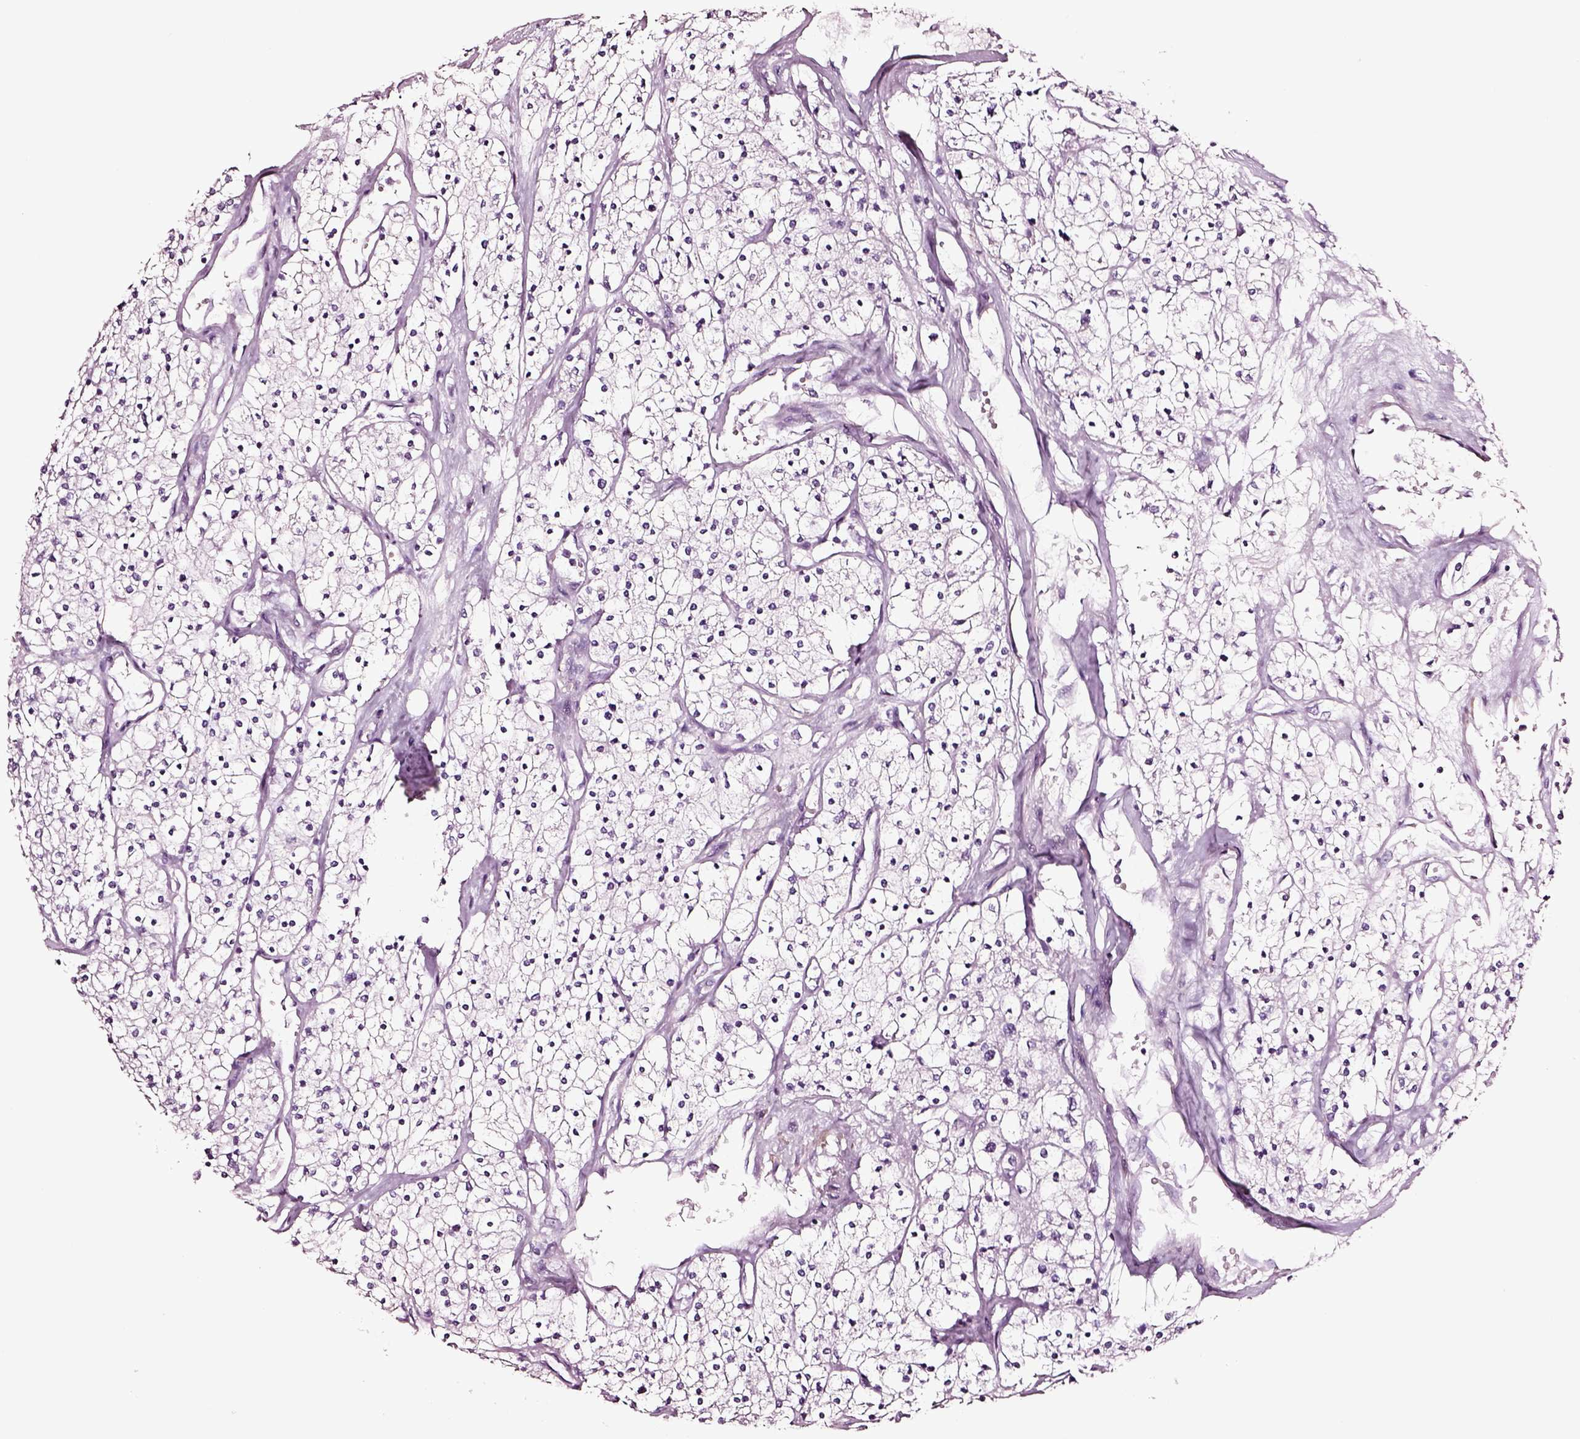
{"staining": {"intensity": "negative", "quantity": "none", "location": "none"}, "tissue": "renal cancer", "cell_type": "Tumor cells", "image_type": "cancer", "snomed": [{"axis": "morphology", "description": "Adenocarcinoma, NOS"}, {"axis": "topography", "description": "Kidney"}], "caption": "Renal adenocarcinoma was stained to show a protein in brown. There is no significant staining in tumor cells.", "gene": "SOX10", "patient": {"sex": "male", "age": 80}}